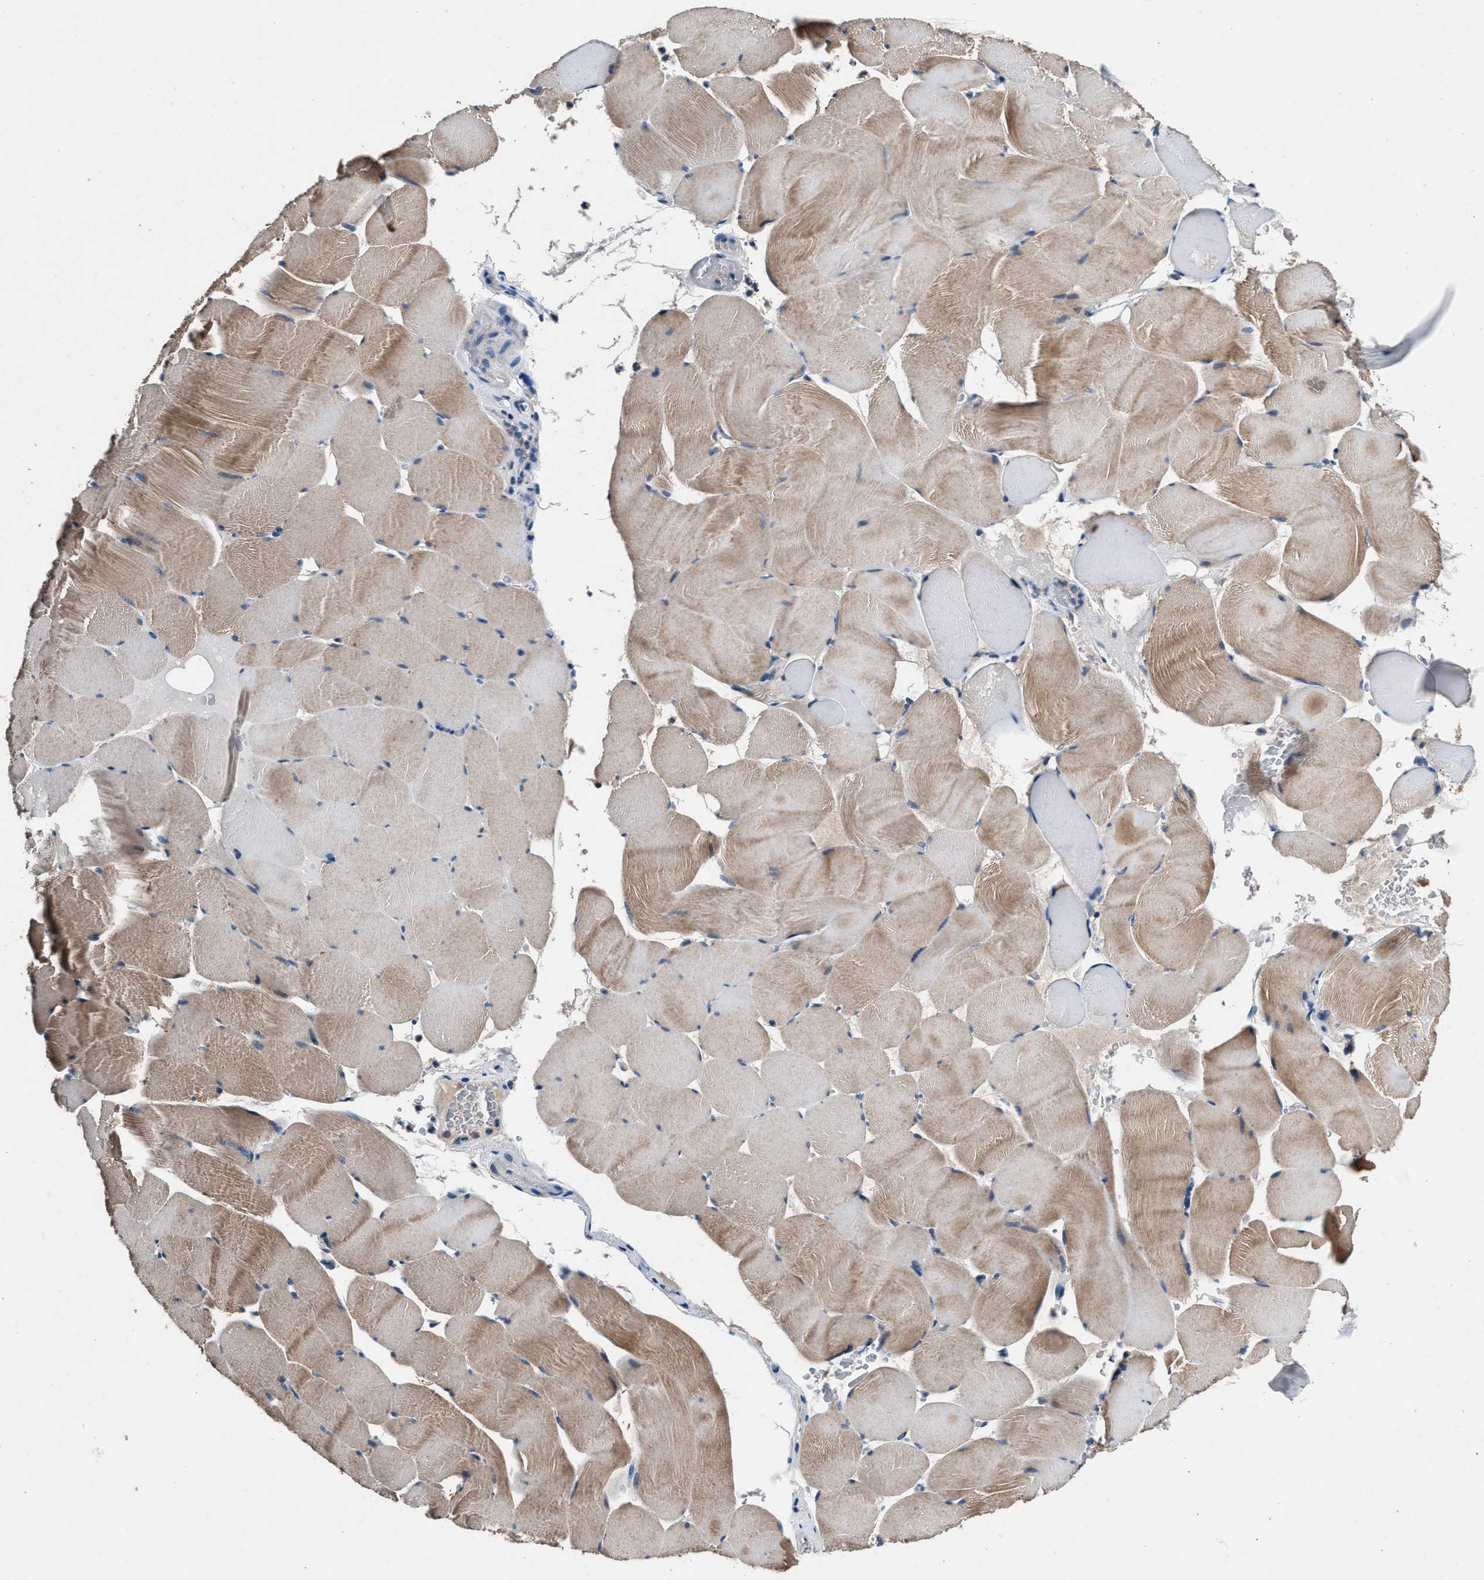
{"staining": {"intensity": "weak", "quantity": "25%-75%", "location": "cytoplasmic/membranous"}, "tissue": "skeletal muscle", "cell_type": "Myocytes", "image_type": "normal", "snomed": [{"axis": "morphology", "description": "Normal tissue, NOS"}, {"axis": "topography", "description": "Skeletal muscle"}], "caption": "The micrograph displays immunohistochemical staining of unremarkable skeletal muscle. There is weak cytoplasmic/membranous staining is seen in about 25%-75% of myocytes. Using DAB (3,3'-diaminobenzidine) (brown) and hematoxylin (blue) stains, captured at high magnification using brightfield microscopy.", "gene": "DENND6B", "patient": {"sex": "male", "age": 62}}